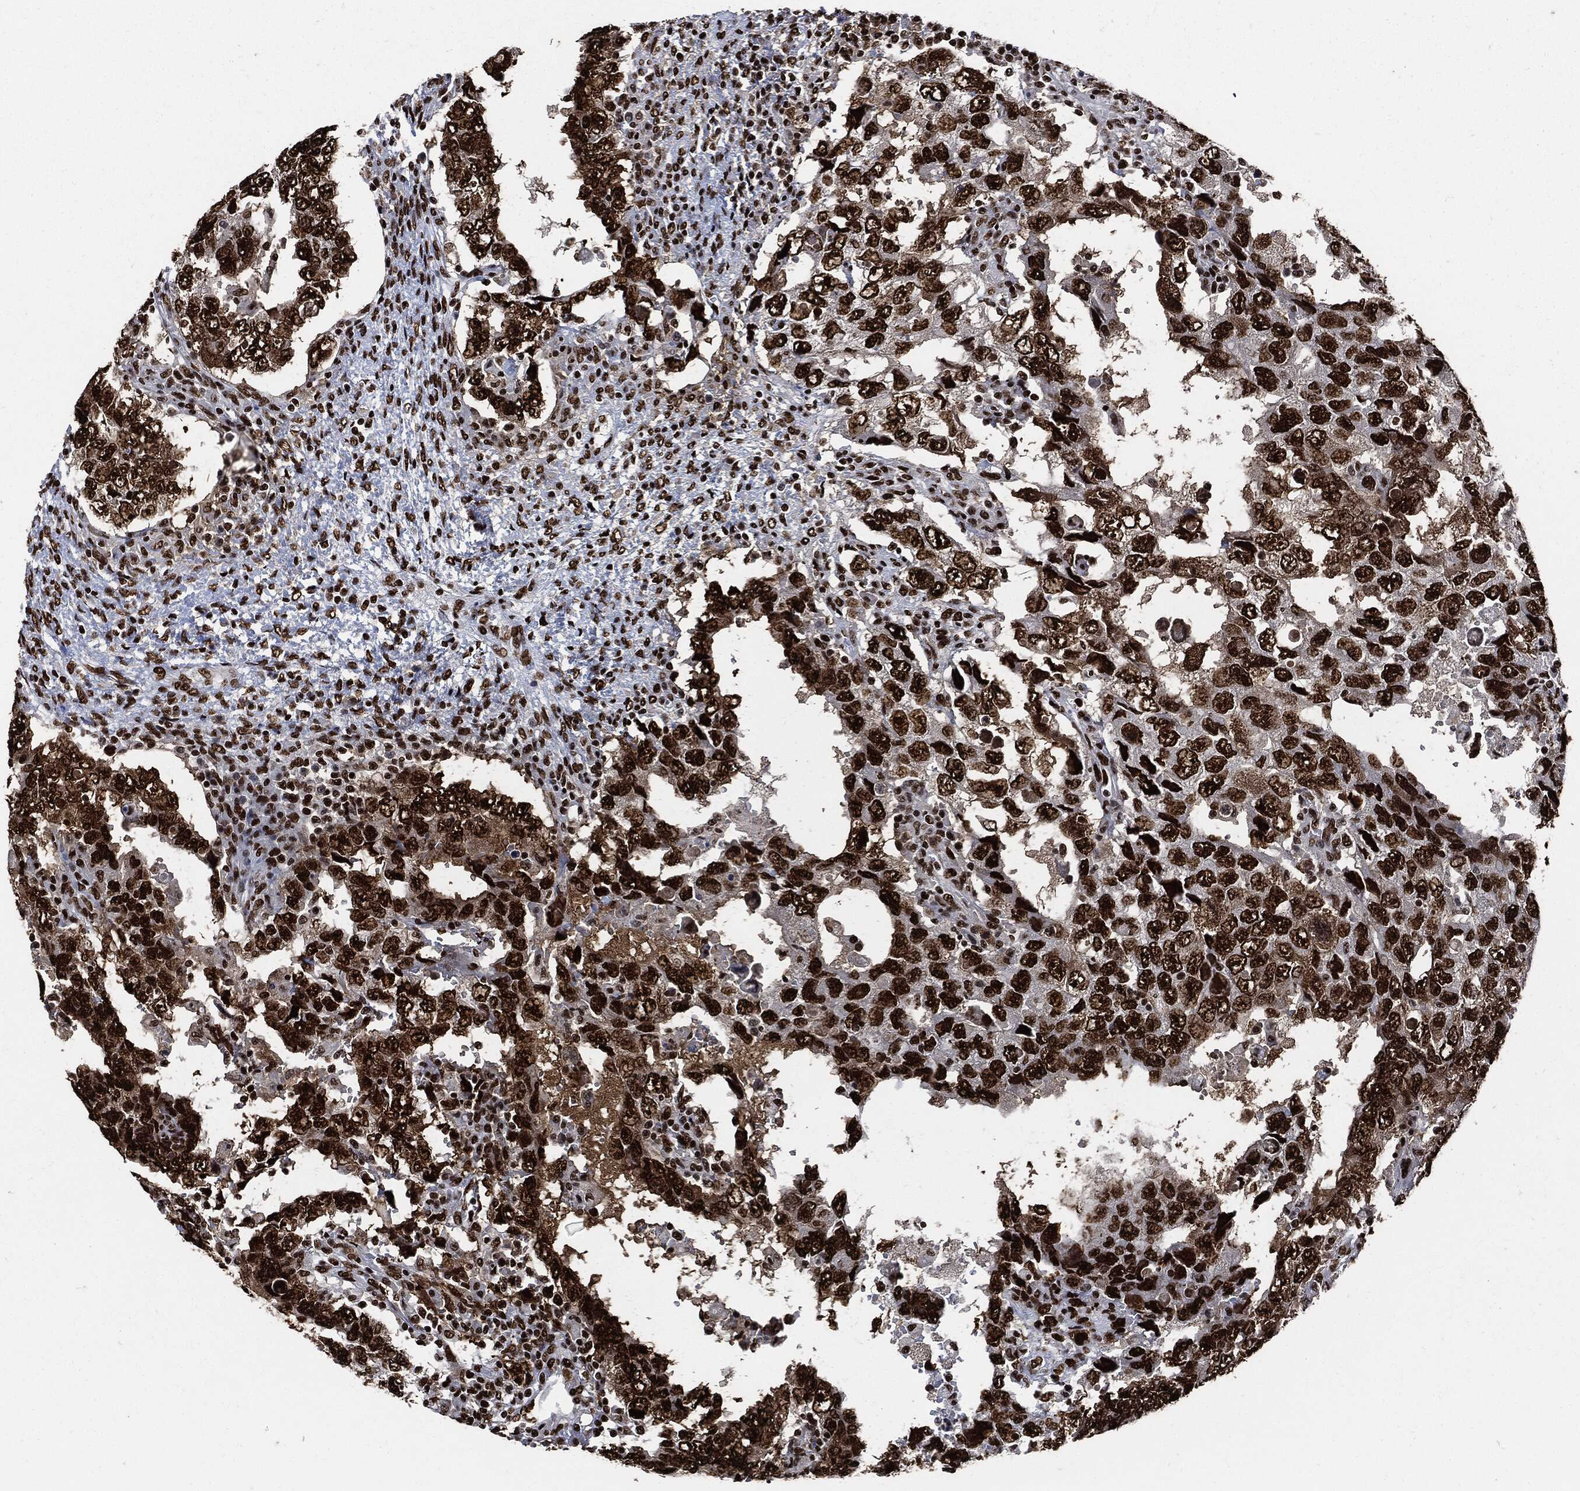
{"staining": {"intensity": "strong", "quantity": ">75%", "location": "nuclear"}, "tissue": "testis cancer", "cell_type": "Tumor cells", "image_type": "cancer", "snomed": [{"axis": "morphology", "description": "Carcinoma, Embryonal, NOS"}, {"axis": "topography", "description": "Testis"}], "caption": "Immunohistochemical staining of human testis embryonal carcinoma shows strong nuclear protein positivity in about >75% of tumor cells.", "gene": "RECQL", "patient": {"sex": "male", "age": 26}}